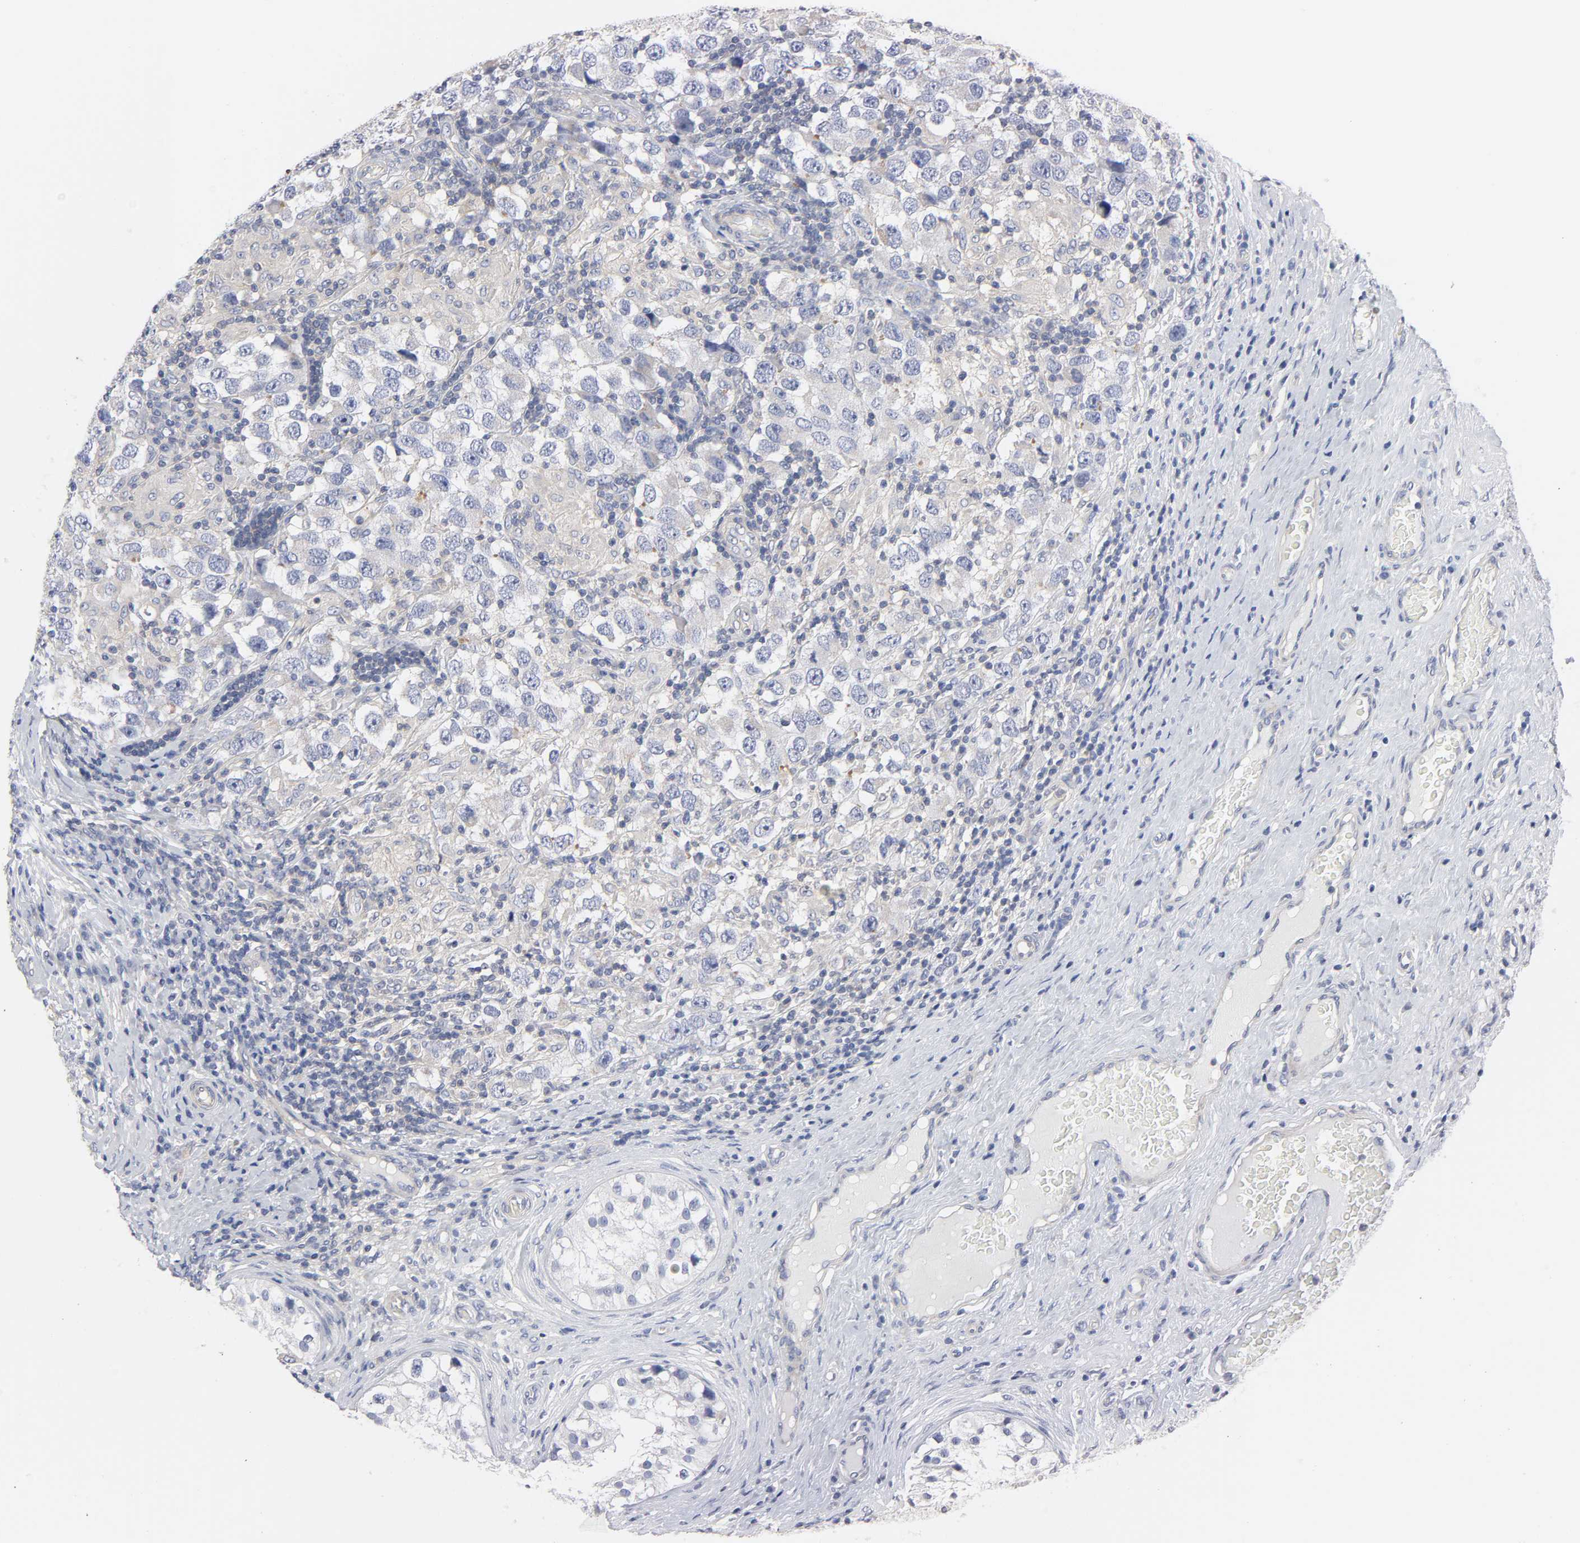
{"staining": {"intensity": "negative", "quantity": "none", "location": "none"}, "tissue": "testis cancer", "cell_type": "Tumor cells", "image_type": "cancer", "snomed": [{"axis": "morphology", "description": "Carcinoma, Embryonal, NOS"}, {"axis": "topography", "description": "Testis"}], "caption": "Testis cancer (embryonal carcinoma) stained for a protein using immunohistochemistry (IHC) demonstrates no staining tumor cells.", "gene": "ROCK1", "patient": {"sex": "male", "age": 21}}